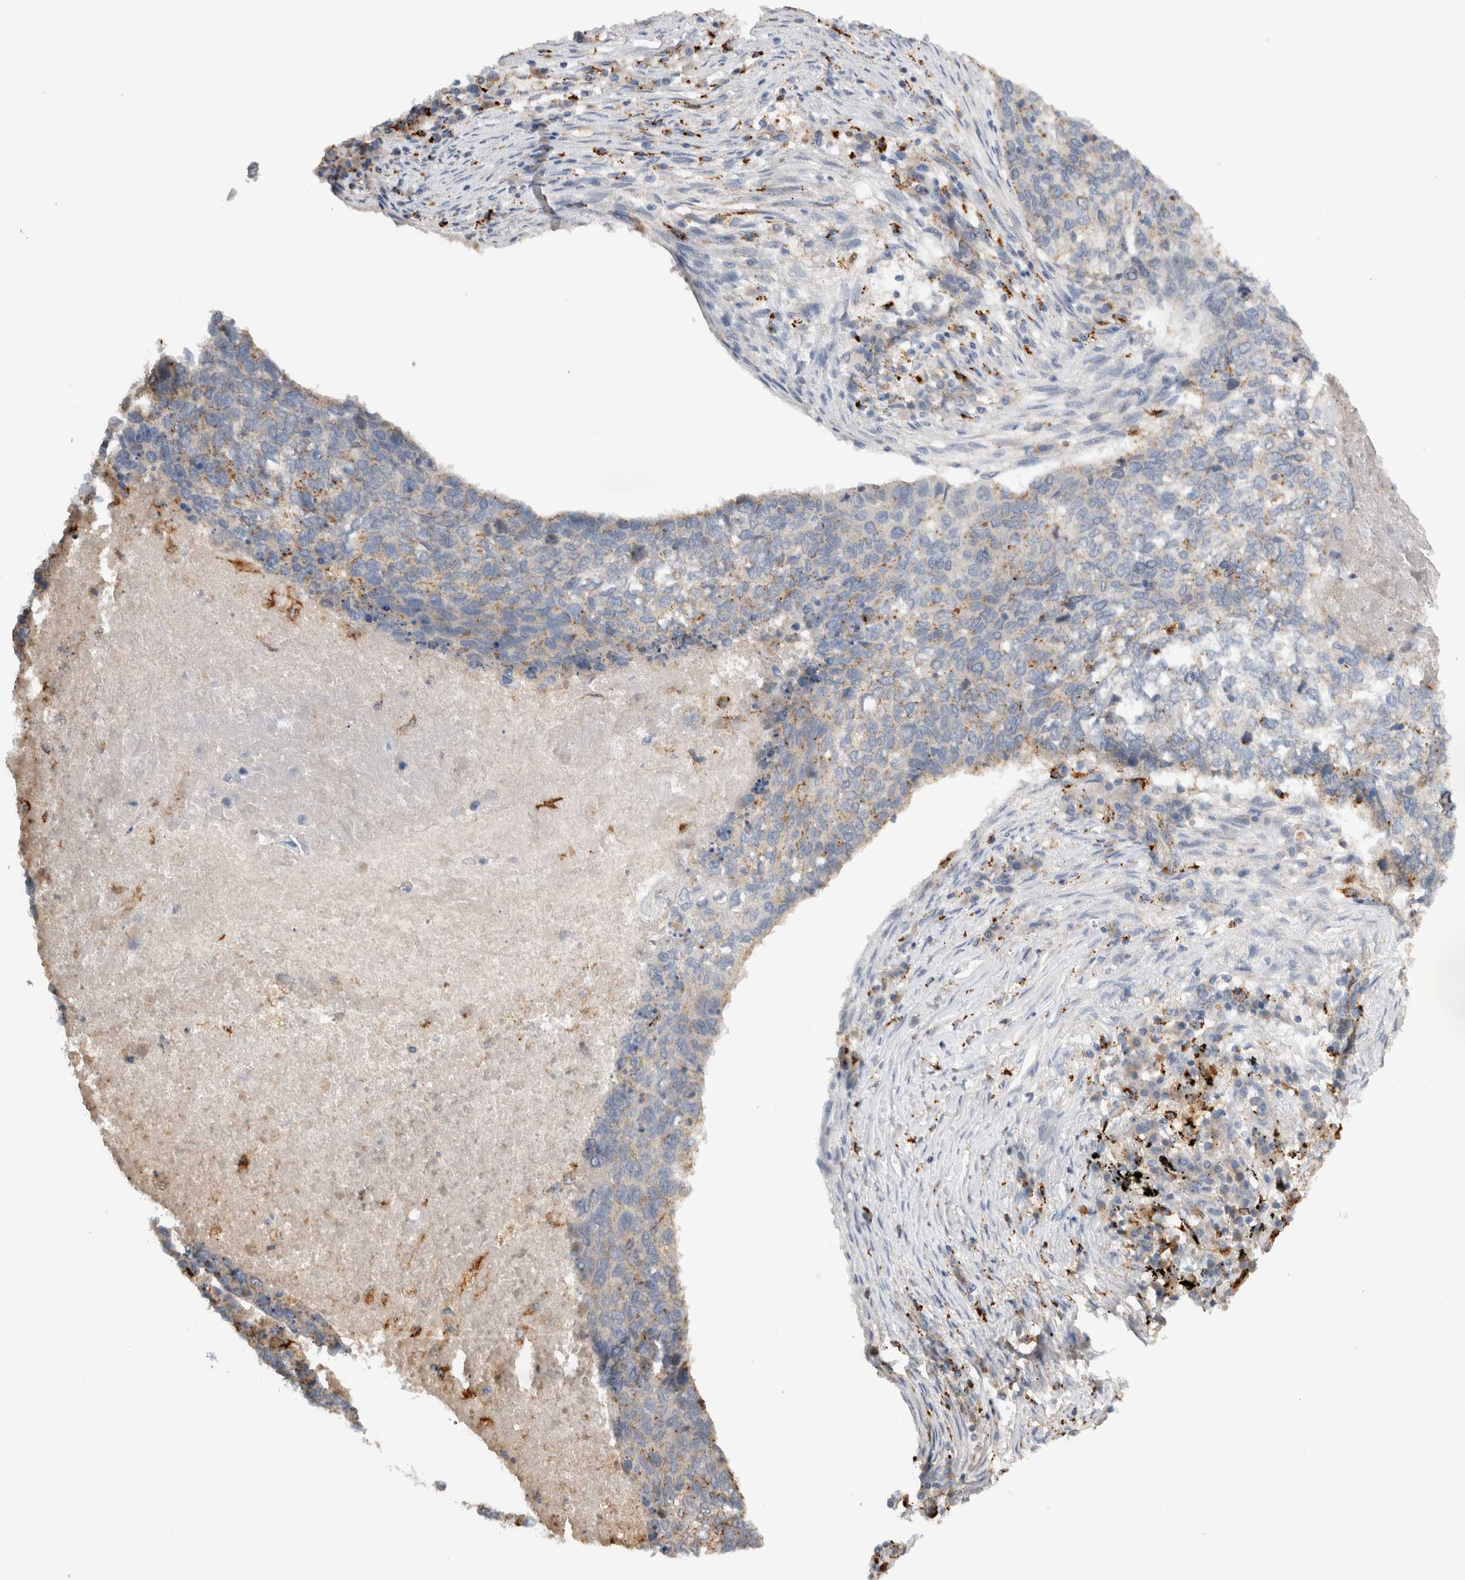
{"staining": {"intensity": "moderate", "quantity": "<25%", "location": "cytoplasmic/membranous"}, "tissue": "lung cancer", "cell_type": "Tumor cells", "image_type": "cancer", "snomed": [{"axis": "morphology", "description": "Squamous cell carcinoma, NOS"}, {"axis": "topography", "description": "Lung"}], "caption": "Immunohistochemical staining of lung cancer (squamous cell carcinoma) exhibits low levels of moderate cytoplasmic/membranous protein staining in about <25% of tumor cells. Using DAB (3,3'-diaminobenzidine) (brown) and hematoxylin (blue) stains, captured at high magnification using brightfield microscopy.", "gene": "GNS", "patient": {"sex": "female", "age": 63}}